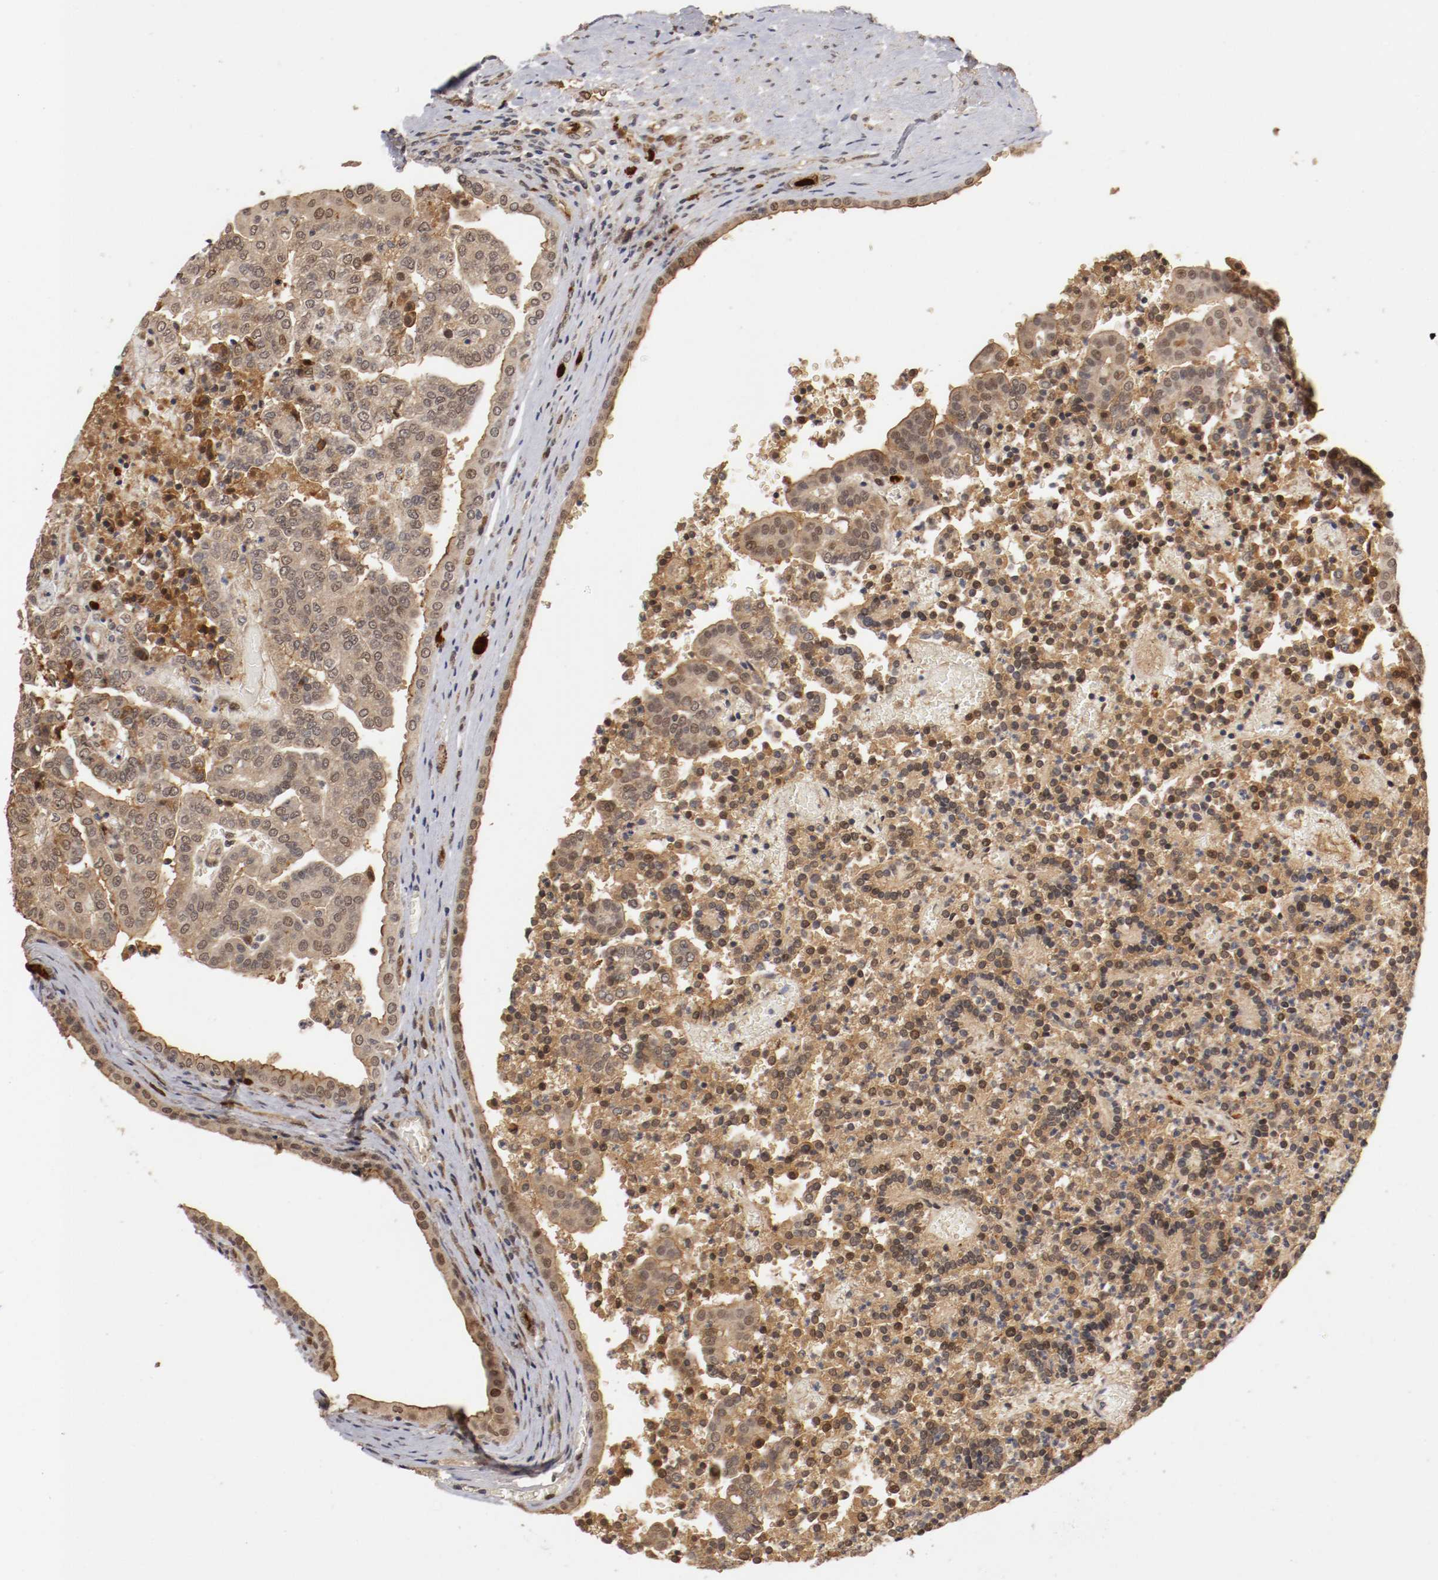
{"staining": {"intensity": "moderate", "quantity": ">75%", "location": "cytoplasmic/membranous,nuclear"}, "tissue": "renal cancer", "cell_type": "Tumor cells", "image_type": "cancer", "snomed": [{"axis": "morphology", "description": "Adenocarcinoma, NOS"}, {"axis": "topography", "description": "Kidney"}], "caption": "A micrograph showing moderate cytoplasmic/membranous and nuclear positivity in about >75% of tumor cells in adenocarcinoma (renal), as visualized by brown immunohistochemical staining.", "gene": "DNMT3B", "patient": {"sex": "male", "age": 61}}